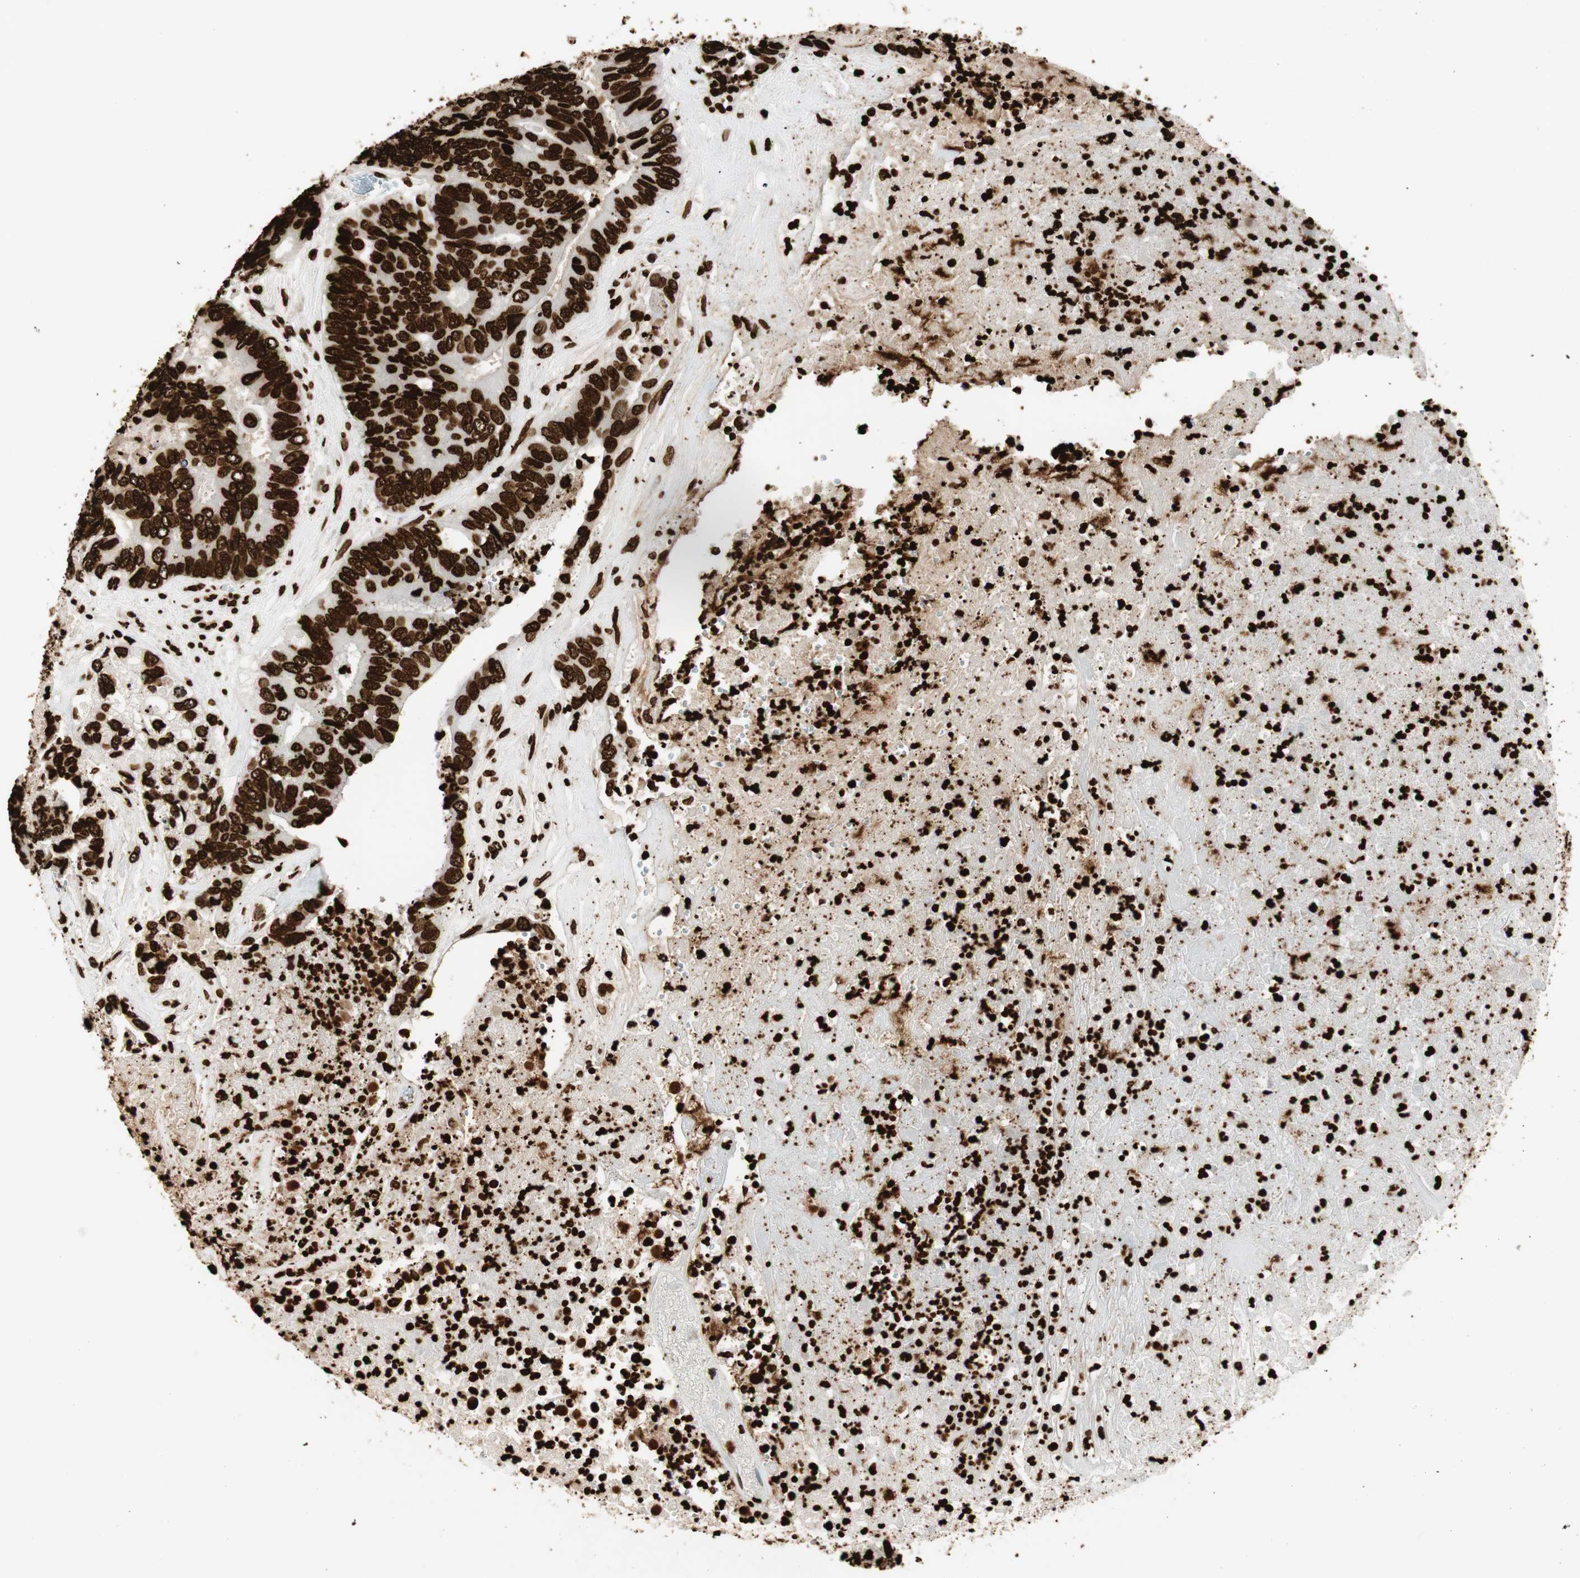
{"staining": {"intensity": "strong", "quantity": ">75%", "location": "nuclear"}, "tissue": "colorectal cancer", "cell_type": "Tumor cells", "image_type": "cancer", "snomed": [{"axis": "morphology", "description": "Adenocarcinoma, NOS"}, {"axis": "topography", "description": "Rectum"}], "caption": "Human colorectal cancer (adenocarcinoma) stained with a protein marker displays strong staining in tumor cells.", "gene": "GLI2", "patient": {"sex": "male", "age": 55}}